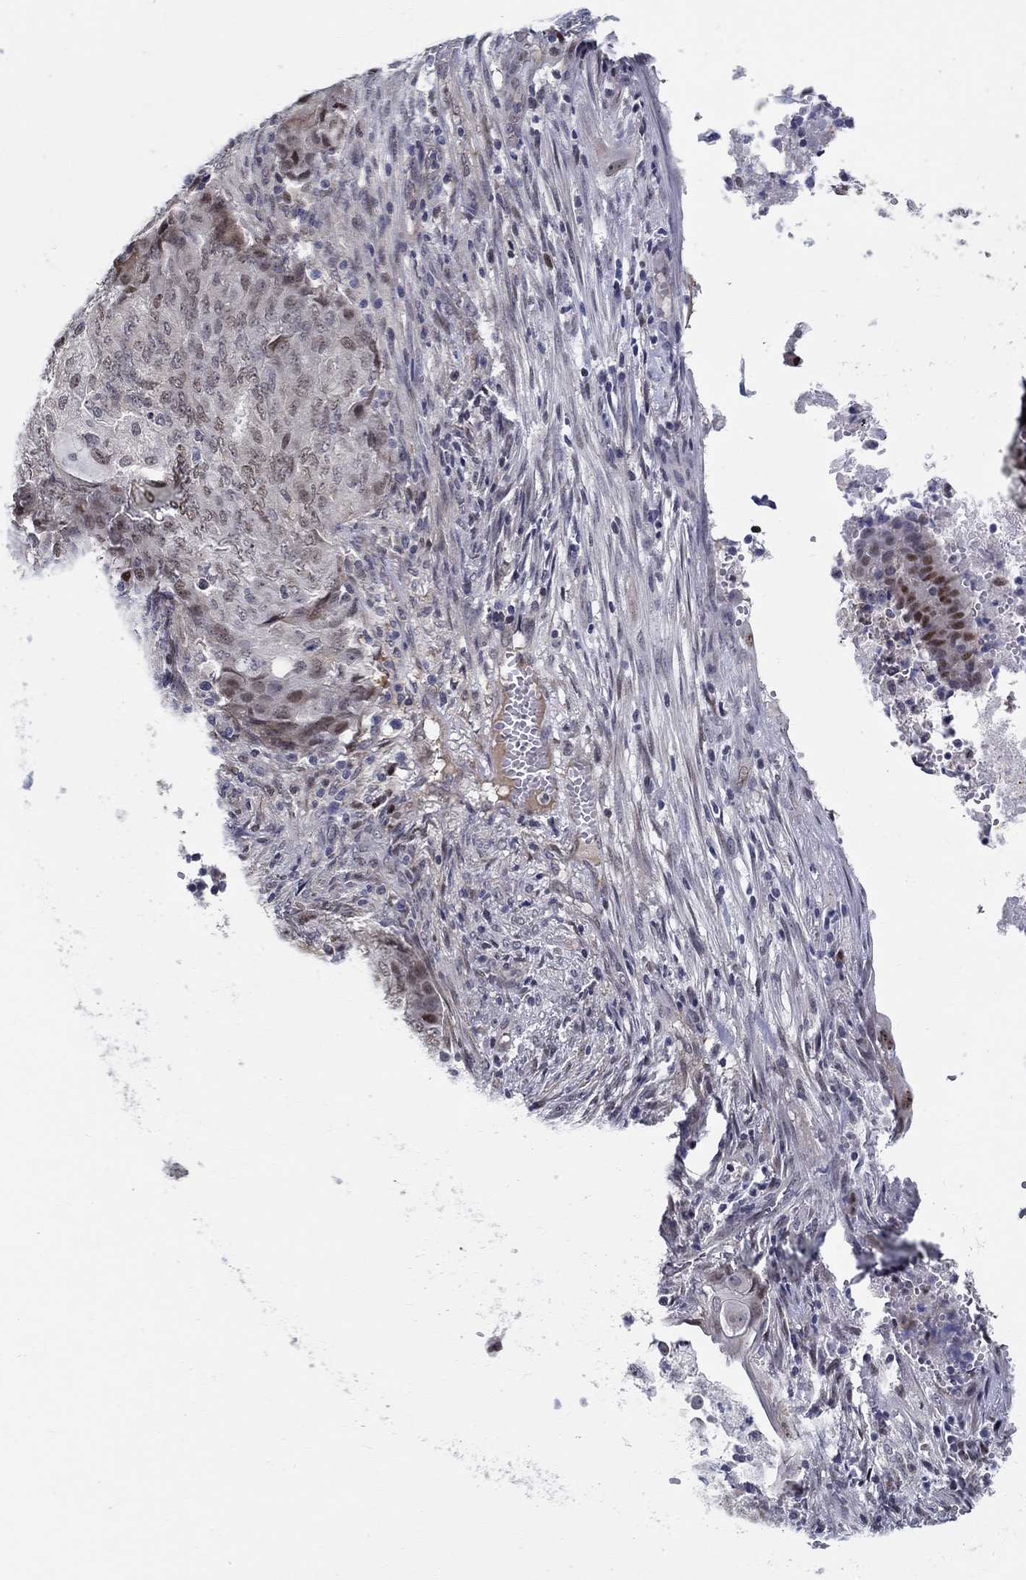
{"staining": {"intensity": "moderate", "quantity": "25%-75%", "location": "nuclear"}, "tissue": "endometrial cancer", "cell_type": "Tumor cells", "image_type": "cancer", "snomed": [{"axis": "morphology", "description": "Adenocarcinoma, NOS"}, {"axis": "topography", "description": "Endometrium"}], "caption": "The image displays a brown stain indicating the presence of a protein in the nuclear of tumor cells in endometrial cancer.", "gene": "C16orf46", "patient": {"sex": "female", "age": 62}}